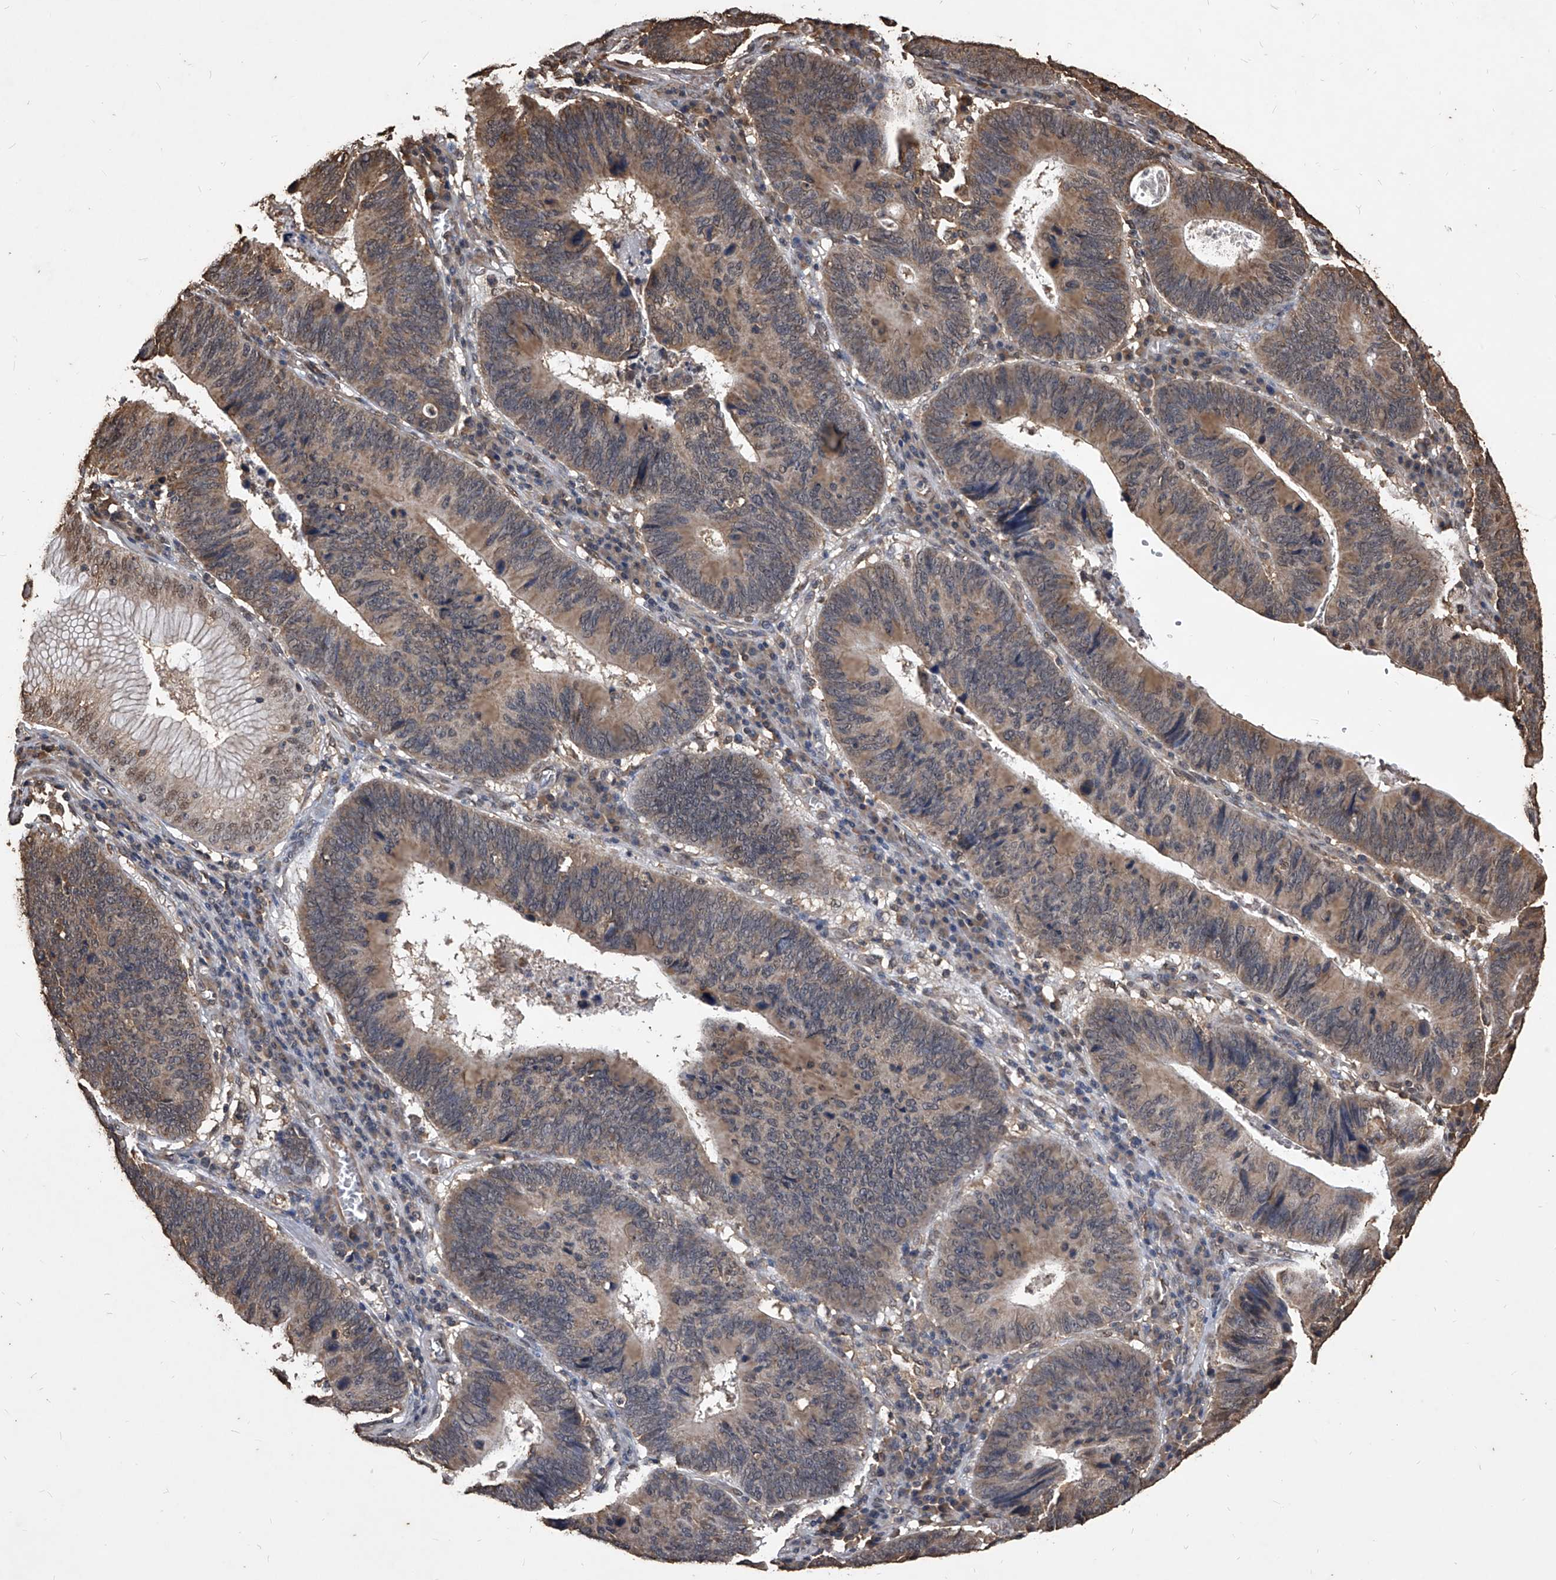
{"staining": {"intensity": "weak", "quantity": "25%-75%", "location": "cytoplasmic/membranous"}, "tissue": "stomach cancer", "cell_type": "Tumor cells", "image_type": "cancer", "snomed": [{"axis": "morphology", "description": "Adenocarcinoma, NOS"}, {"axis": "topography", "description": "Stomach"}], "caption": "Immunohistochemistry (IHC) histopathology image of neoplastic tissue: stomach cancer stained using immunohistochemistry exhibits low levels of weak protein expression localized specifically in the cytoplasmic/membranous of tumor cells, appearing as a cytoplasmic/membranous brown color.", "gene": "FBXL4", "patient": {"sex": "male", "age": 59}}